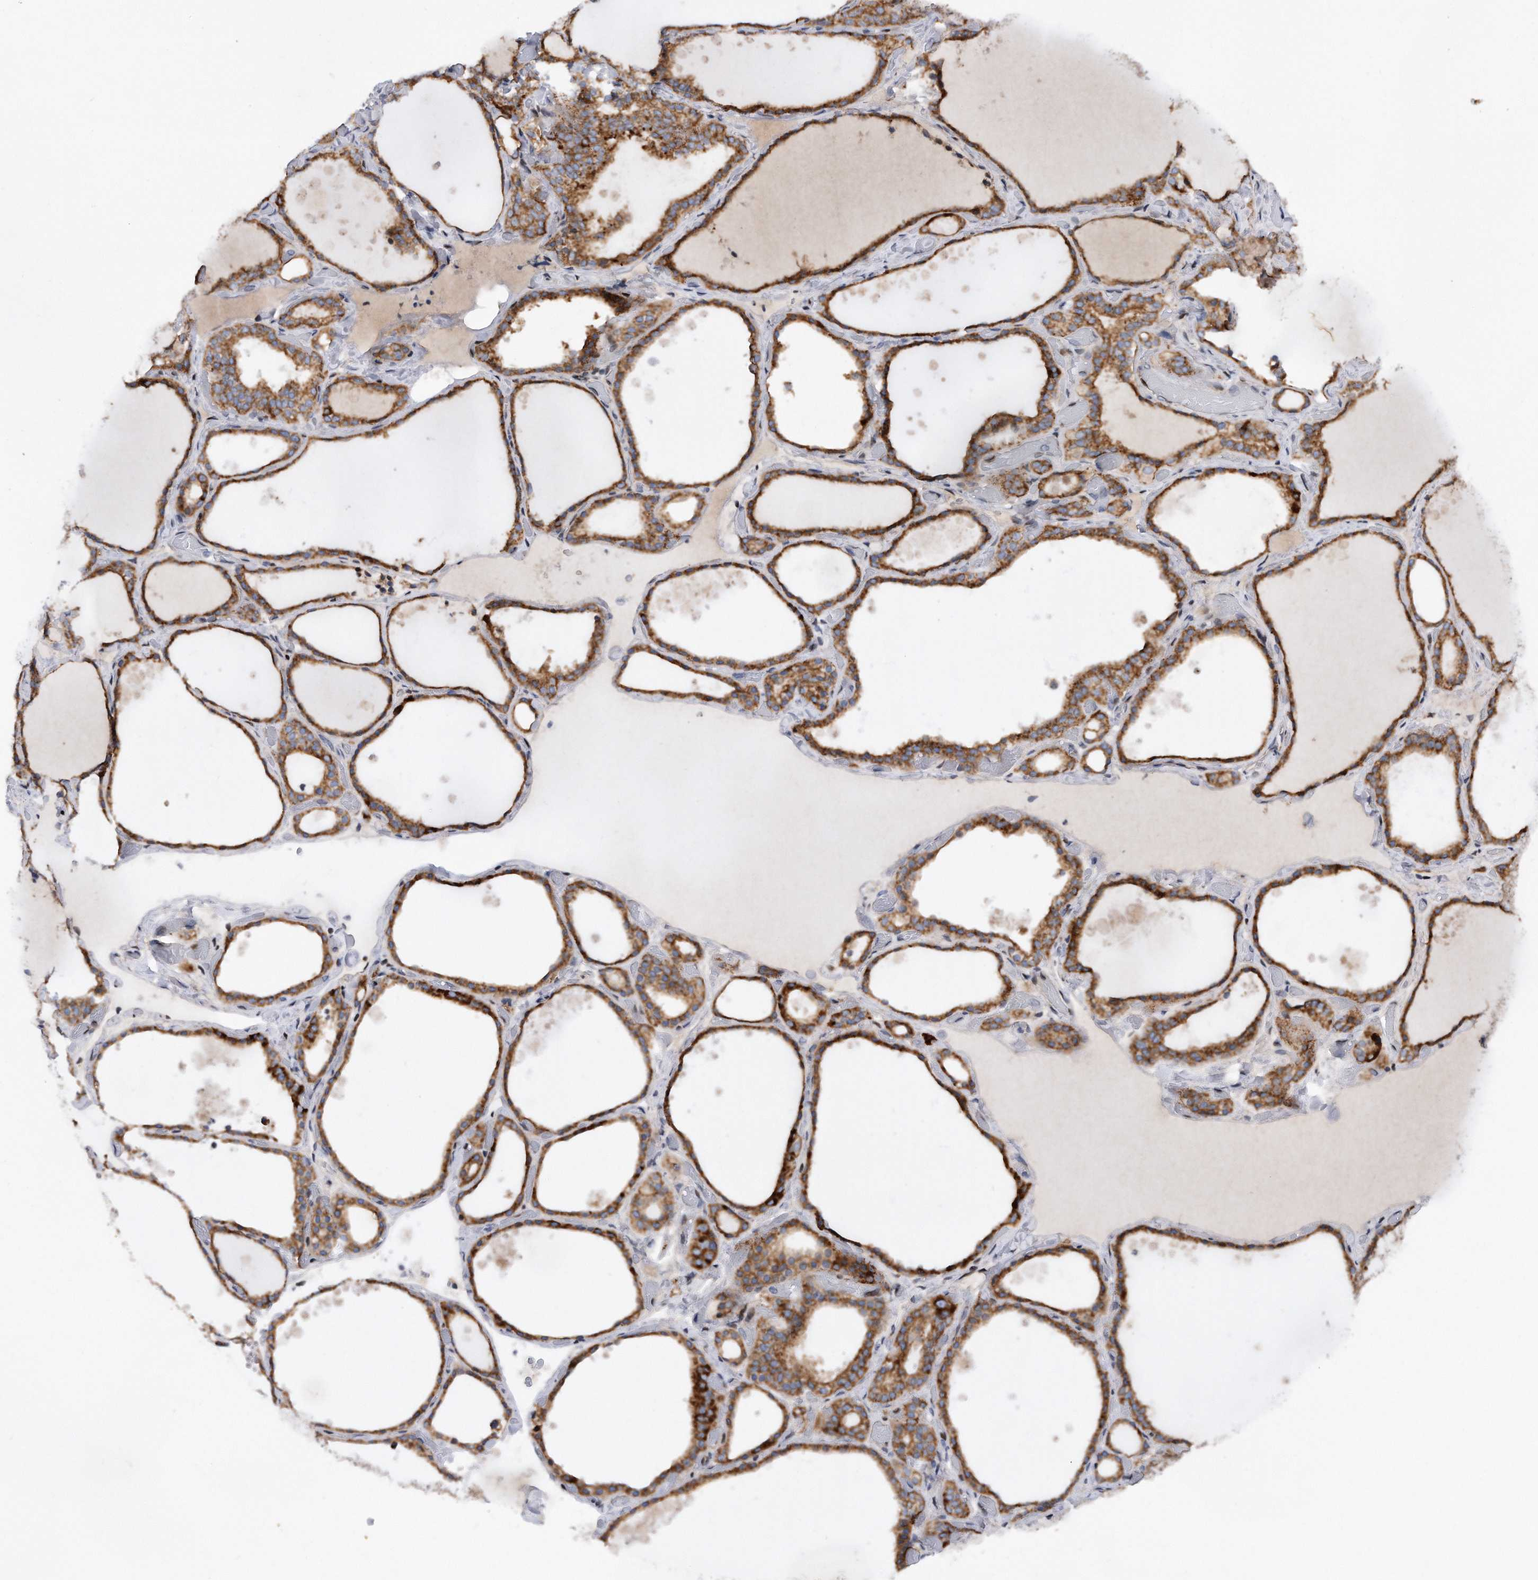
{"staining": {"intensity": "strong", "quantity": ">75%", "location": "cytoplasmic/membranous"}, "tissue": "thyroid gland", "cell_type": "Glandular cells", "image_type": "normal", "snomed": [{"axis": "morphology", "description": "Normal tissue, NOS"}, {"axis": "topography", "description": "Thyroid gland"}], "caption": "Protein expression analysis of unremarkable thyroid gland exhibits strong cytoplasmic/membranous positivity in about >75% of glandular cells.", "gene": "CDH12", "patient": {"sex": "female", "age": 44}}